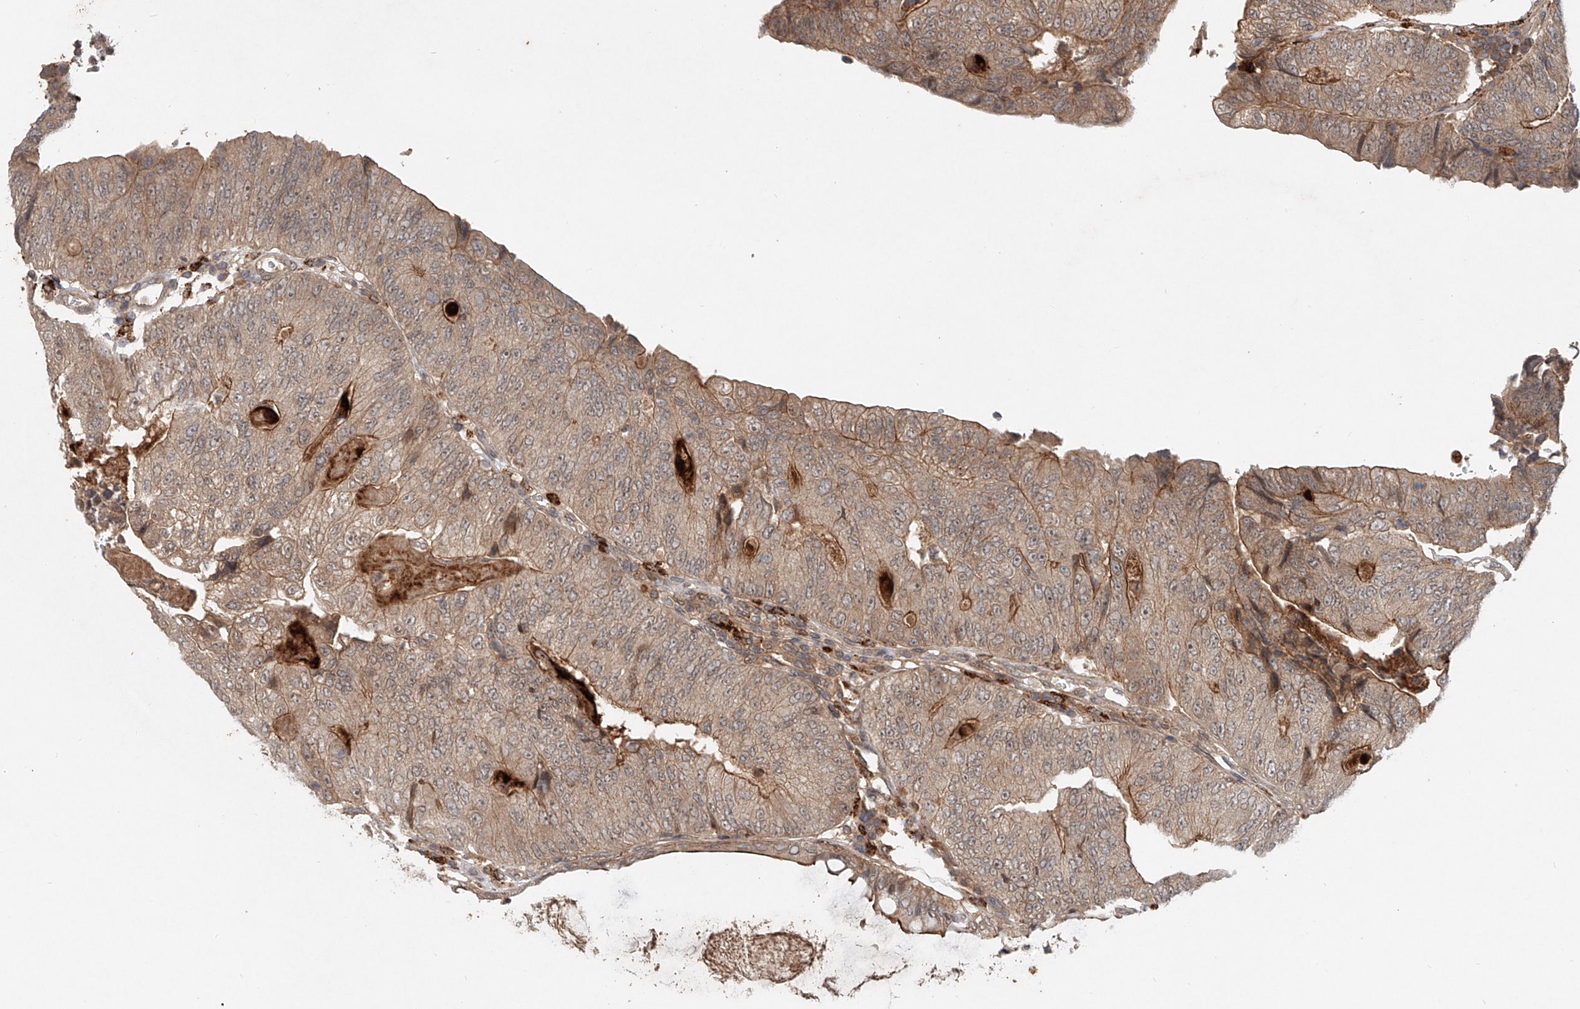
{"staining": {"intensity": "moderate", "quantity": ">75%", "location": "cytoplasmic/membranous"}, "tissue": "colorectal cancer", "cell_type": "Tumor cells", "image_type": "cancer", "snomed": [{"axis": "morphology", "description": "Adenocarcinoma, NOS"}, {"axis": "topography", "description": "Colon"}], "caption": "High-power microscopy captured an immunohistochemistry micrograph of adenocarcinoma (colorectal), revealing moderate cytoplasmic/membranous expression in about >75% of tumor cells.", "gene": "IER5", "patient": {"sex": "female", "age": 67}}